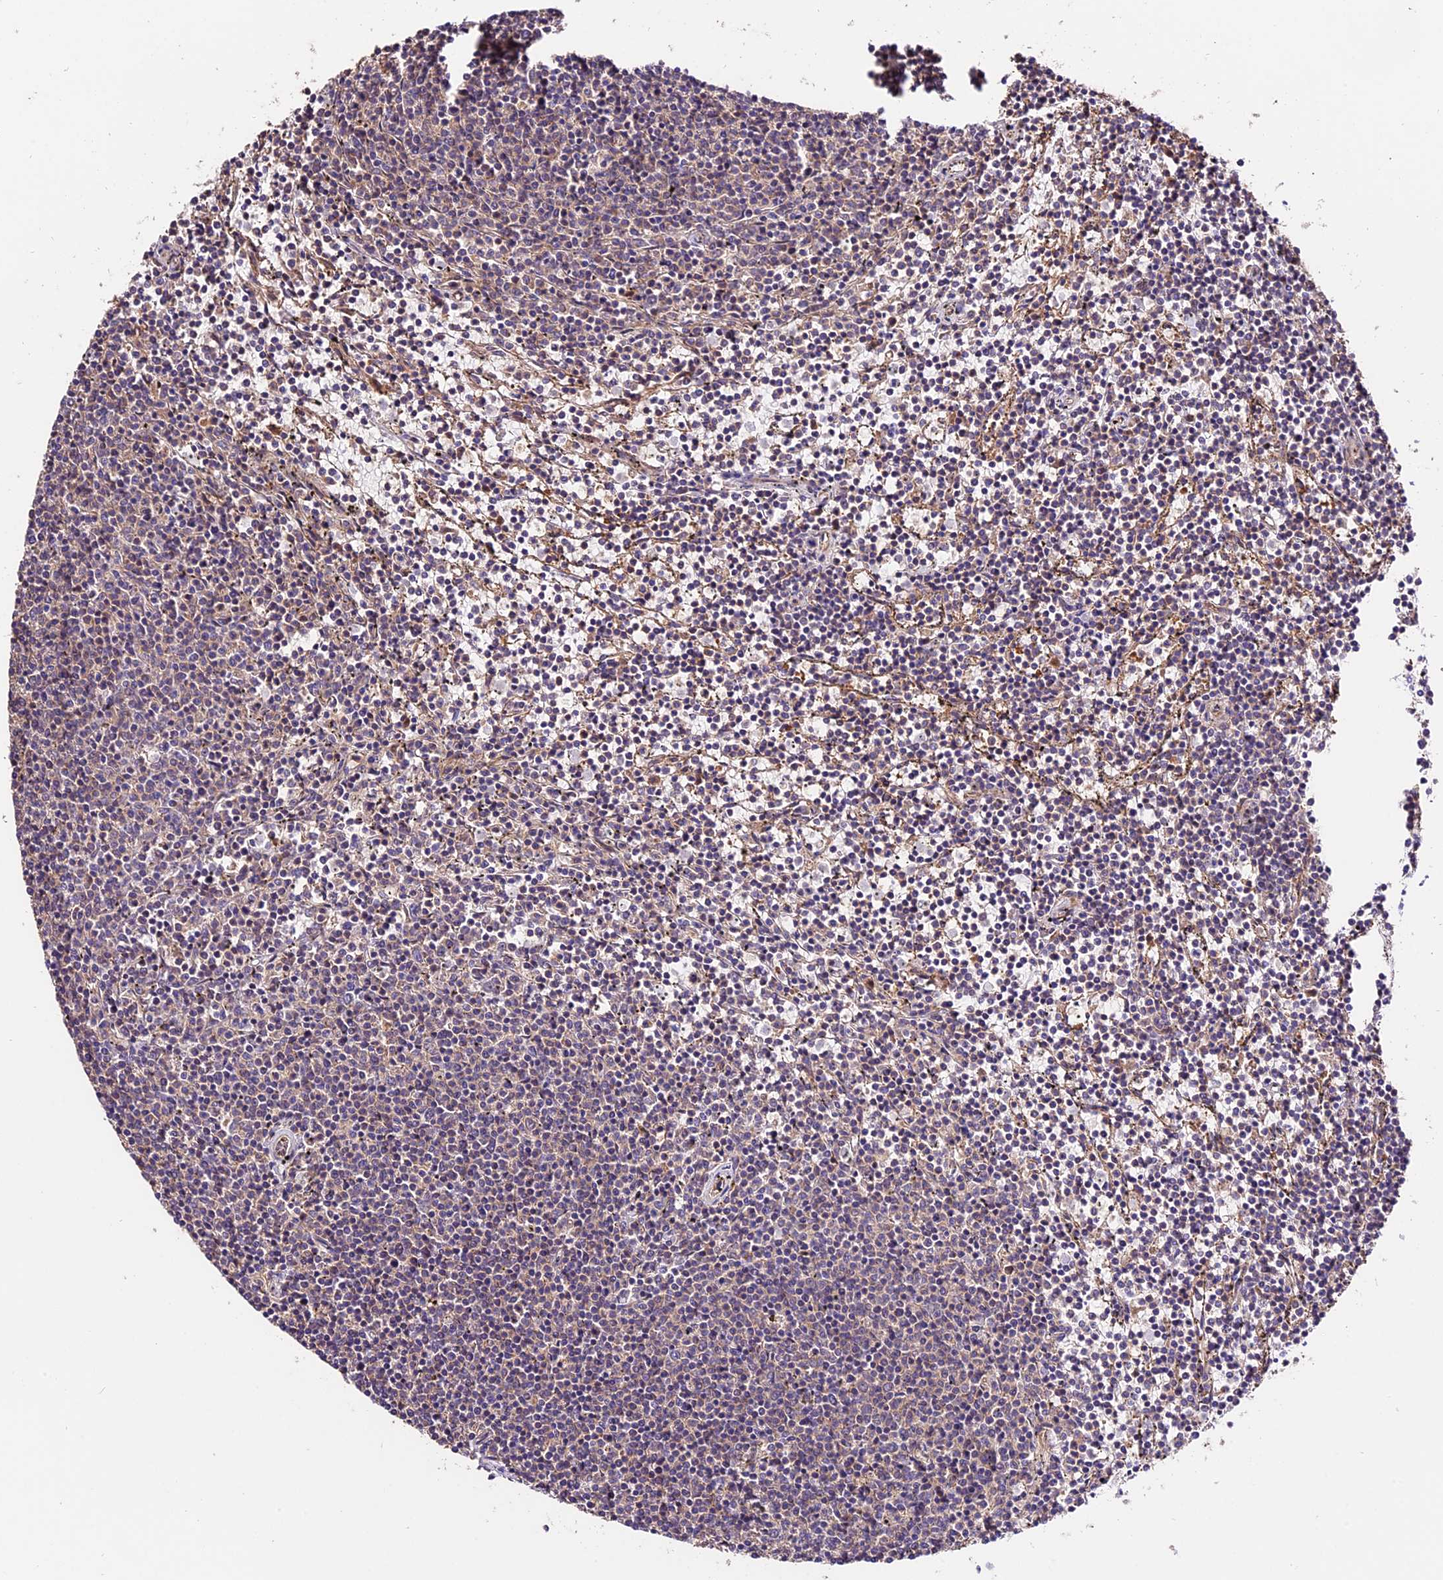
{"staining": {"intensity": "negative", "quantity": "none", "location": "none"}, "tissue": "lymphoma", "cell_type": "Tumor cells", "image_type": "cancer", "snomed": [{"axis": "morphology", "description": "Malignant lymphoma, non-Hodgkin's type, Low grade"}, {"axis": "topography", "description": "Spleen"}], "caption": "This is an immunohistochemistry photomicrograph of lymphoma. There is no staining in tumor cells.", "gene": "CES3", "patient": {"sex": "female", "age": 50}}